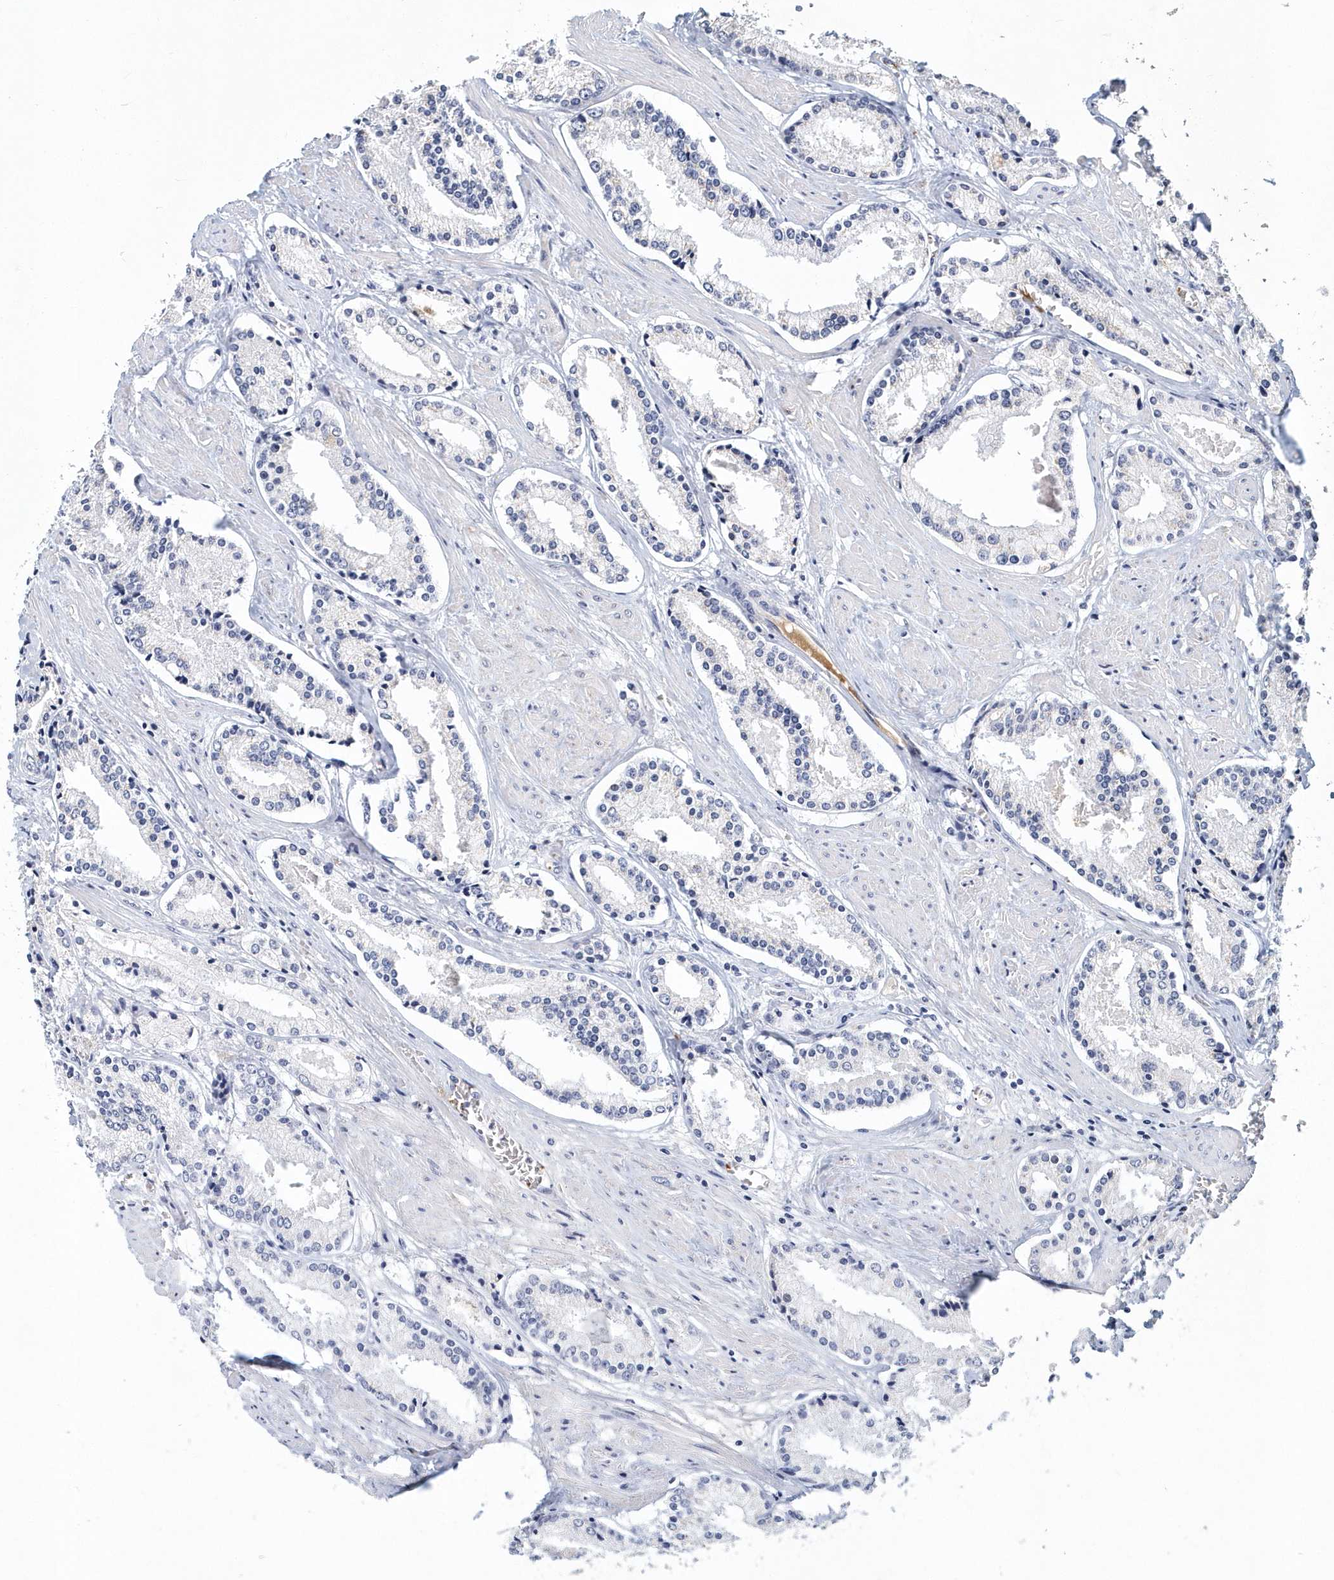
{"staining": {"intensity": "negative", "quantity": "none", "location": "none"}, "tissue": "prostate cancer", "cell_type": "Tumor cells", "image_type": "cancer", "snomed": [{"axis": "morphology", "description": "Adenocarcinoma, Low grade"}, {"axis": "topography", "description": "Prostate"}], "caption": "Immunohistochemical staining of human prostate cancer exhibits no significant staining in tumor cells.", "gene": "ITGA2B", "patient": {"sex": "male", "age": 54}}